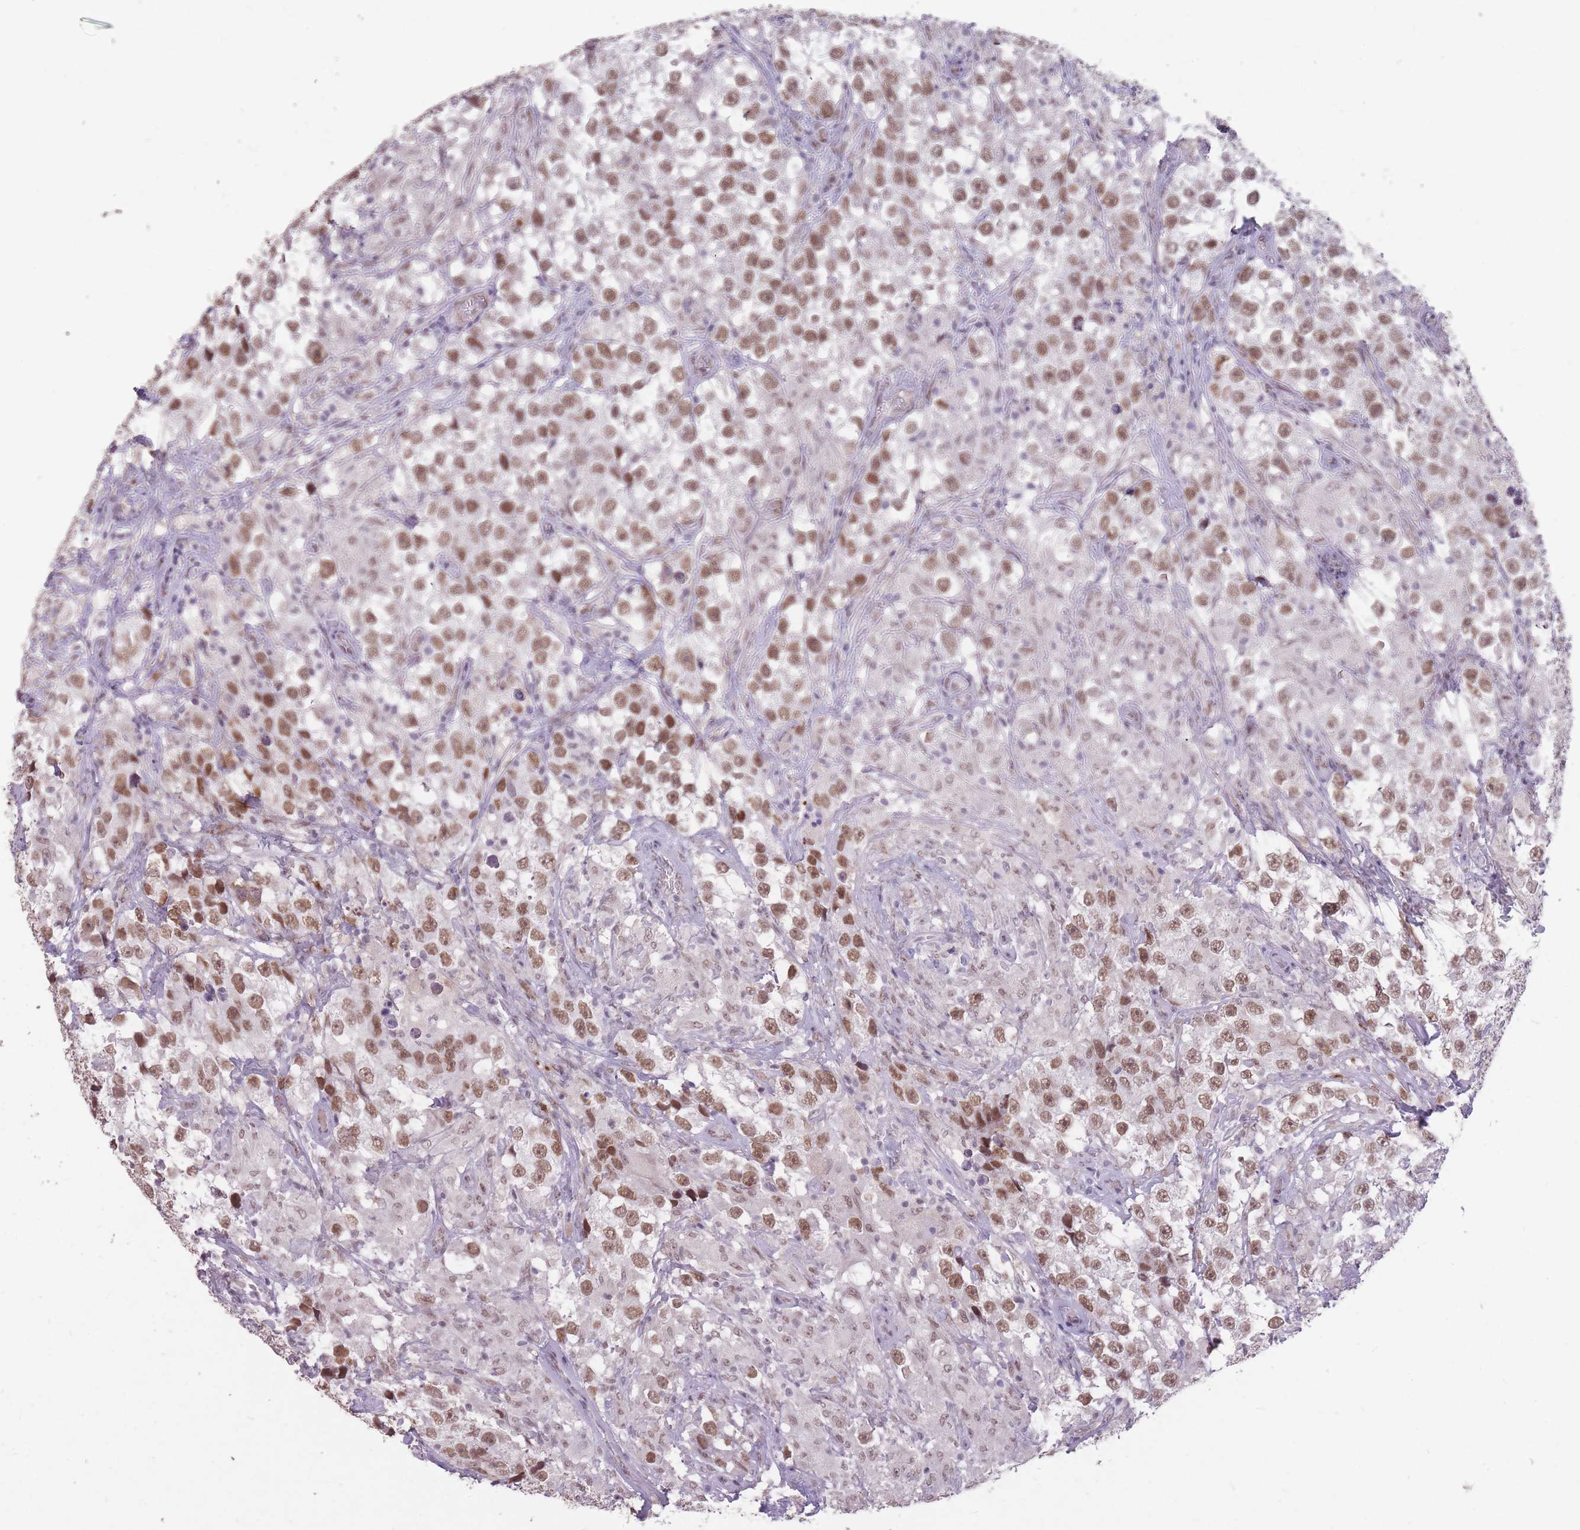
{"staining": {"intensity": "moderate", "quantity": ">75%", "location": "nuclear"}, "tissue": "testis cancer", "cell_type": "Tumor cells", "image_type": "cancer", "snomed": [{"axis": "morphology", "description": "Seminoma, NOS"}, {"axis": "topography", "description": "Testis"}], "caption": "Tumor cells show medium levels of moderate nuclear expression in approximately >75% of cells in testis seminoma. The staining was performed using DAB to visualize the protein expression in brown, while the nuclei were stained in blue with hematoxylin (Magnification: 20x).", "gene": "HNRNPUL1", "patient": {"sex": "male", "age": 46}}